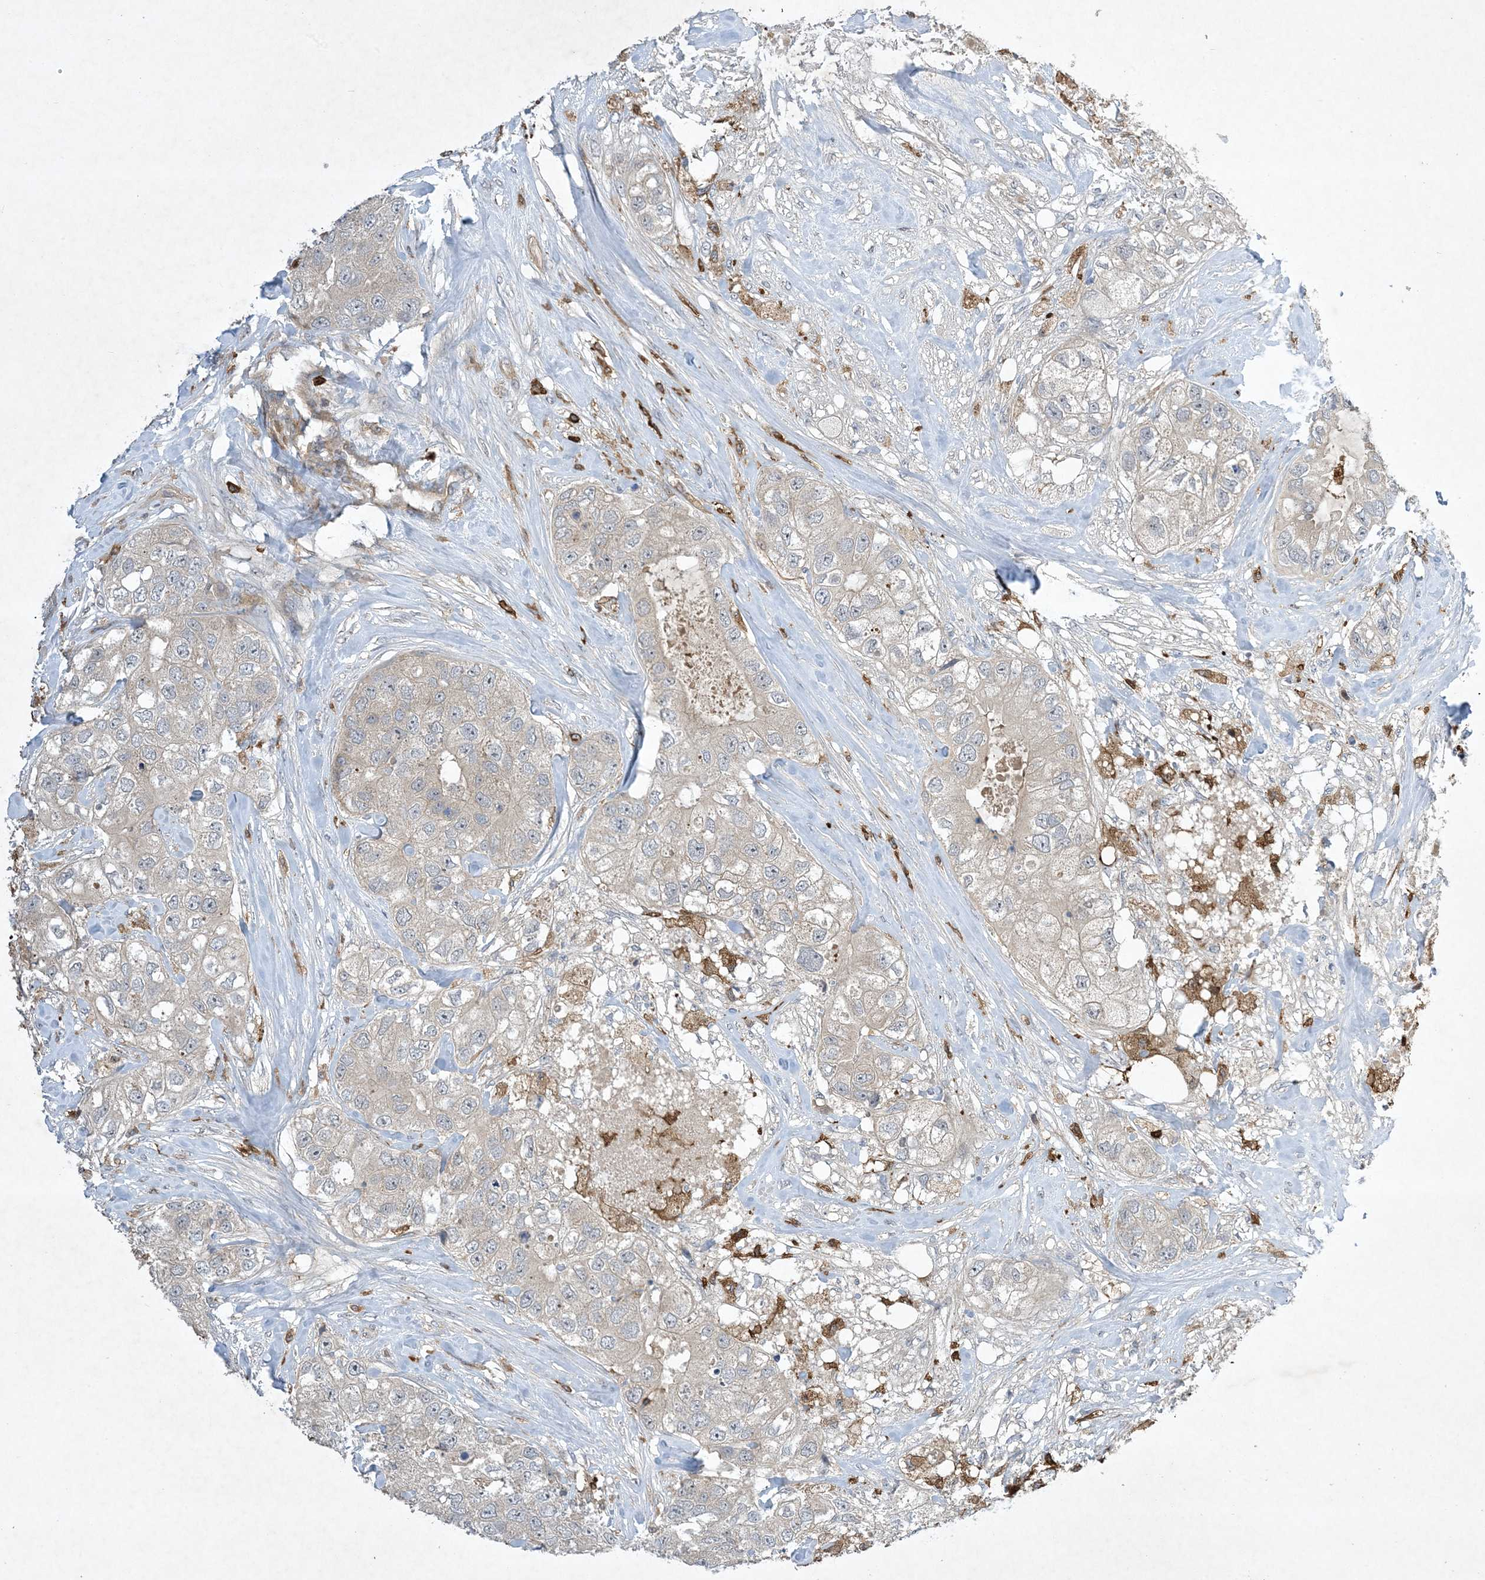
{"staining": {"intensity": "negative", "quantity": "none", "location": "none"}, "tissue": "breast cancer", "cell_type": "Tumor cells", "image_type": "cancer", "snomed": [{"axis": "morphology", "description": "Duct carcinoma"}, {"axis": "topography", "description": "Breast"}], "caption": "The histopathology image displays no staining of tumor cells in infiltrating ductal carcinoma (breast).", "gene": "AK9", "patient": {"sex": "female", "age": 62}}